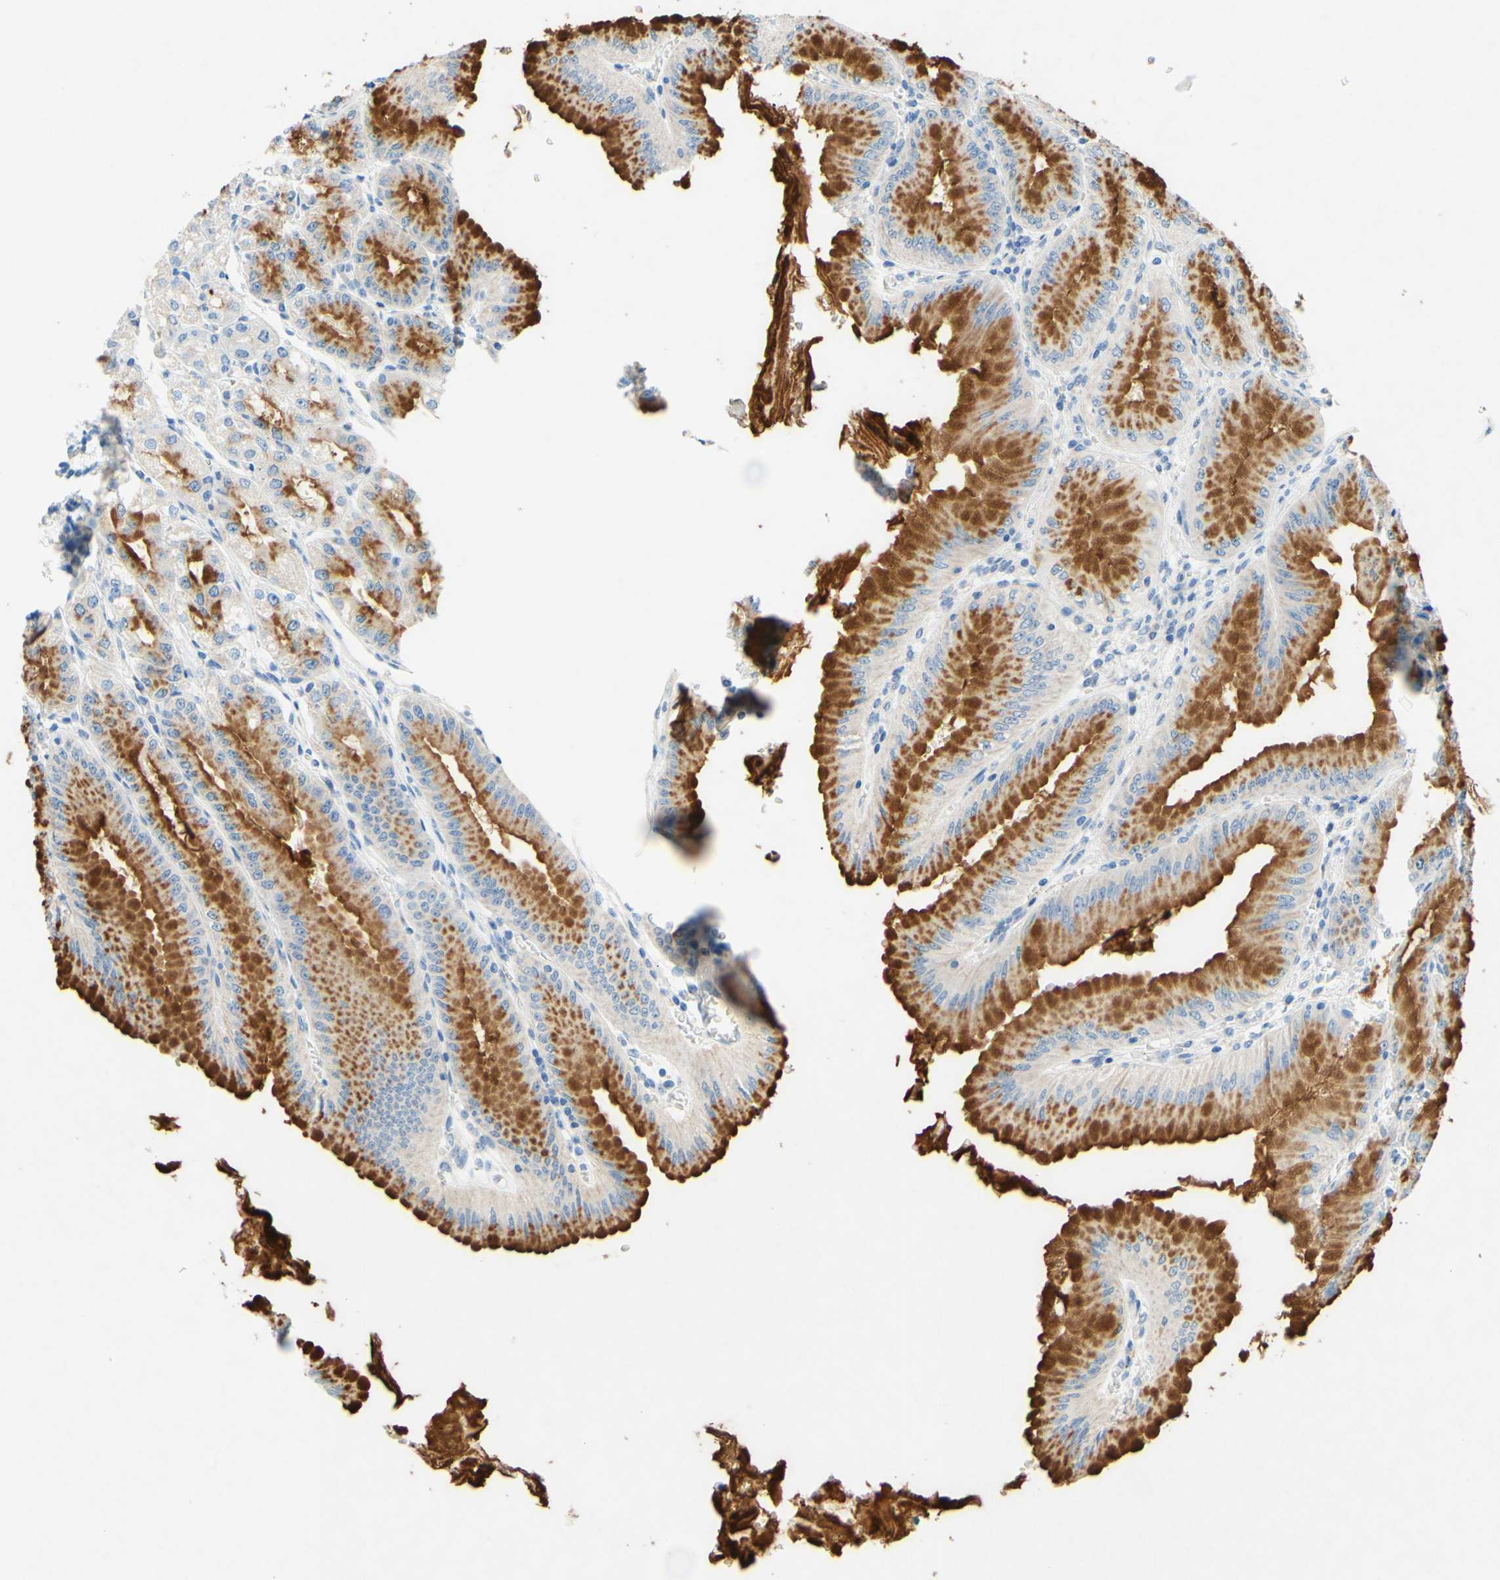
{"staining": {"intensity": "moderate", "quantity": "25%-75%", "location": "cytoplasmic/membranous"}, "tissue": "stomach", "cell_type": "Glandular cells", "image_type": "normal", "snomed": [{"axis": "morphology", "description": "Normal tissue, NOS"}, {"axis": "topography", "description": "Stomach, lower"}], "caption": "Protein expression analysis of normal human stomach reveals moderate cytoplasmic/membranous expression in approximately 25%-75% of glandular cells. The protein is stained brown, and the nuclei are stained in blue (DAB (3,3'-diaminobenzidine) IHC with brightfield microscopy, high magnification).", "gene": "SLC46A1", "patient": {"sex": "male", "age": 71}}